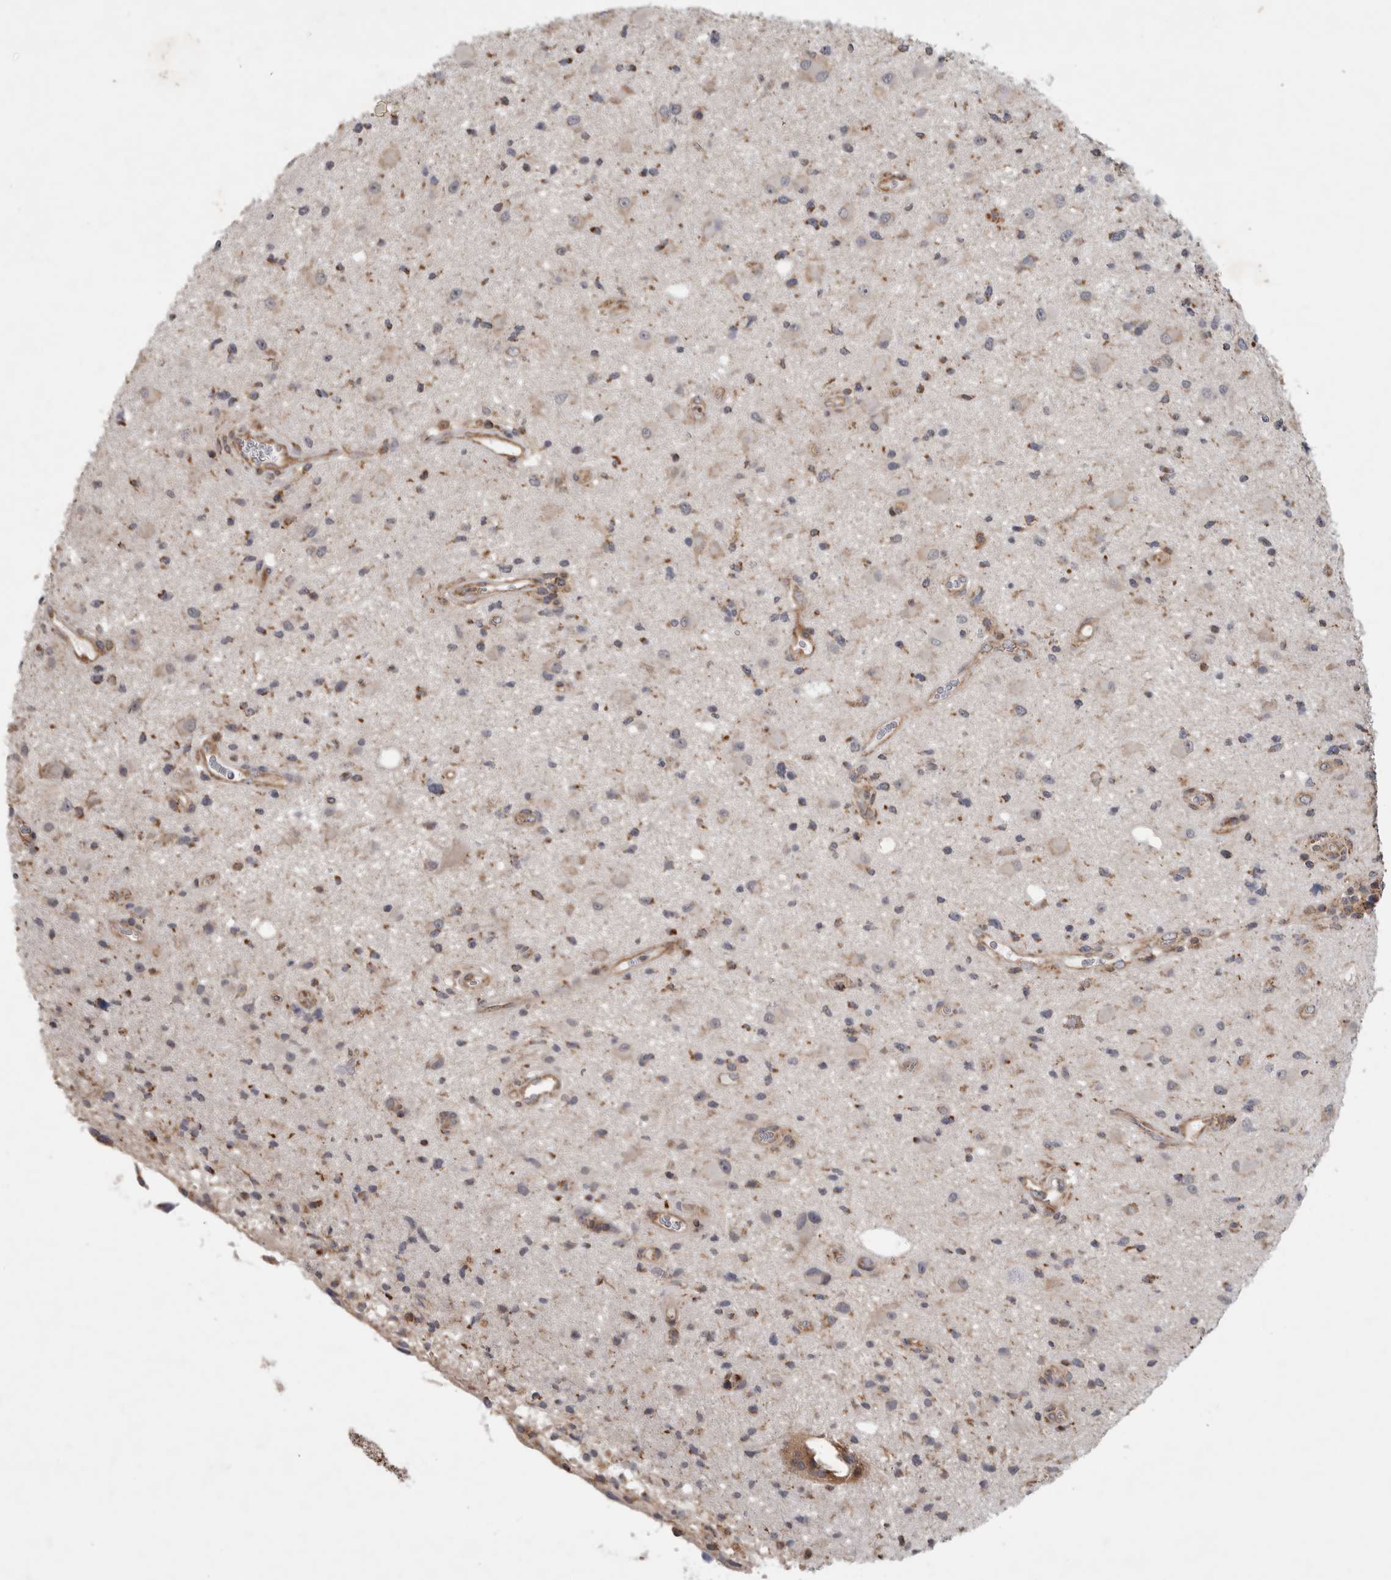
{"staining": {"intensity": "weak", "quantity": ">75%", "location": "cytoplasmic/membranous"}, "tissue": "glioma", "cell_type": "Tumor cells", "image_type": "cancer", "snomed": [{"axis": "morphology", "description": "Glioma, malignant, High grade"}, {"axis": "topography", "description": "Brain"}], "caption": "Approximately >75% of tumor cells in glioma show weak cytoplasmic/membranous protein staining as visualized by brown immunohistochemical staining.", "gene": "SFXN2", "patient": {"sex": "male", "age": 33}}